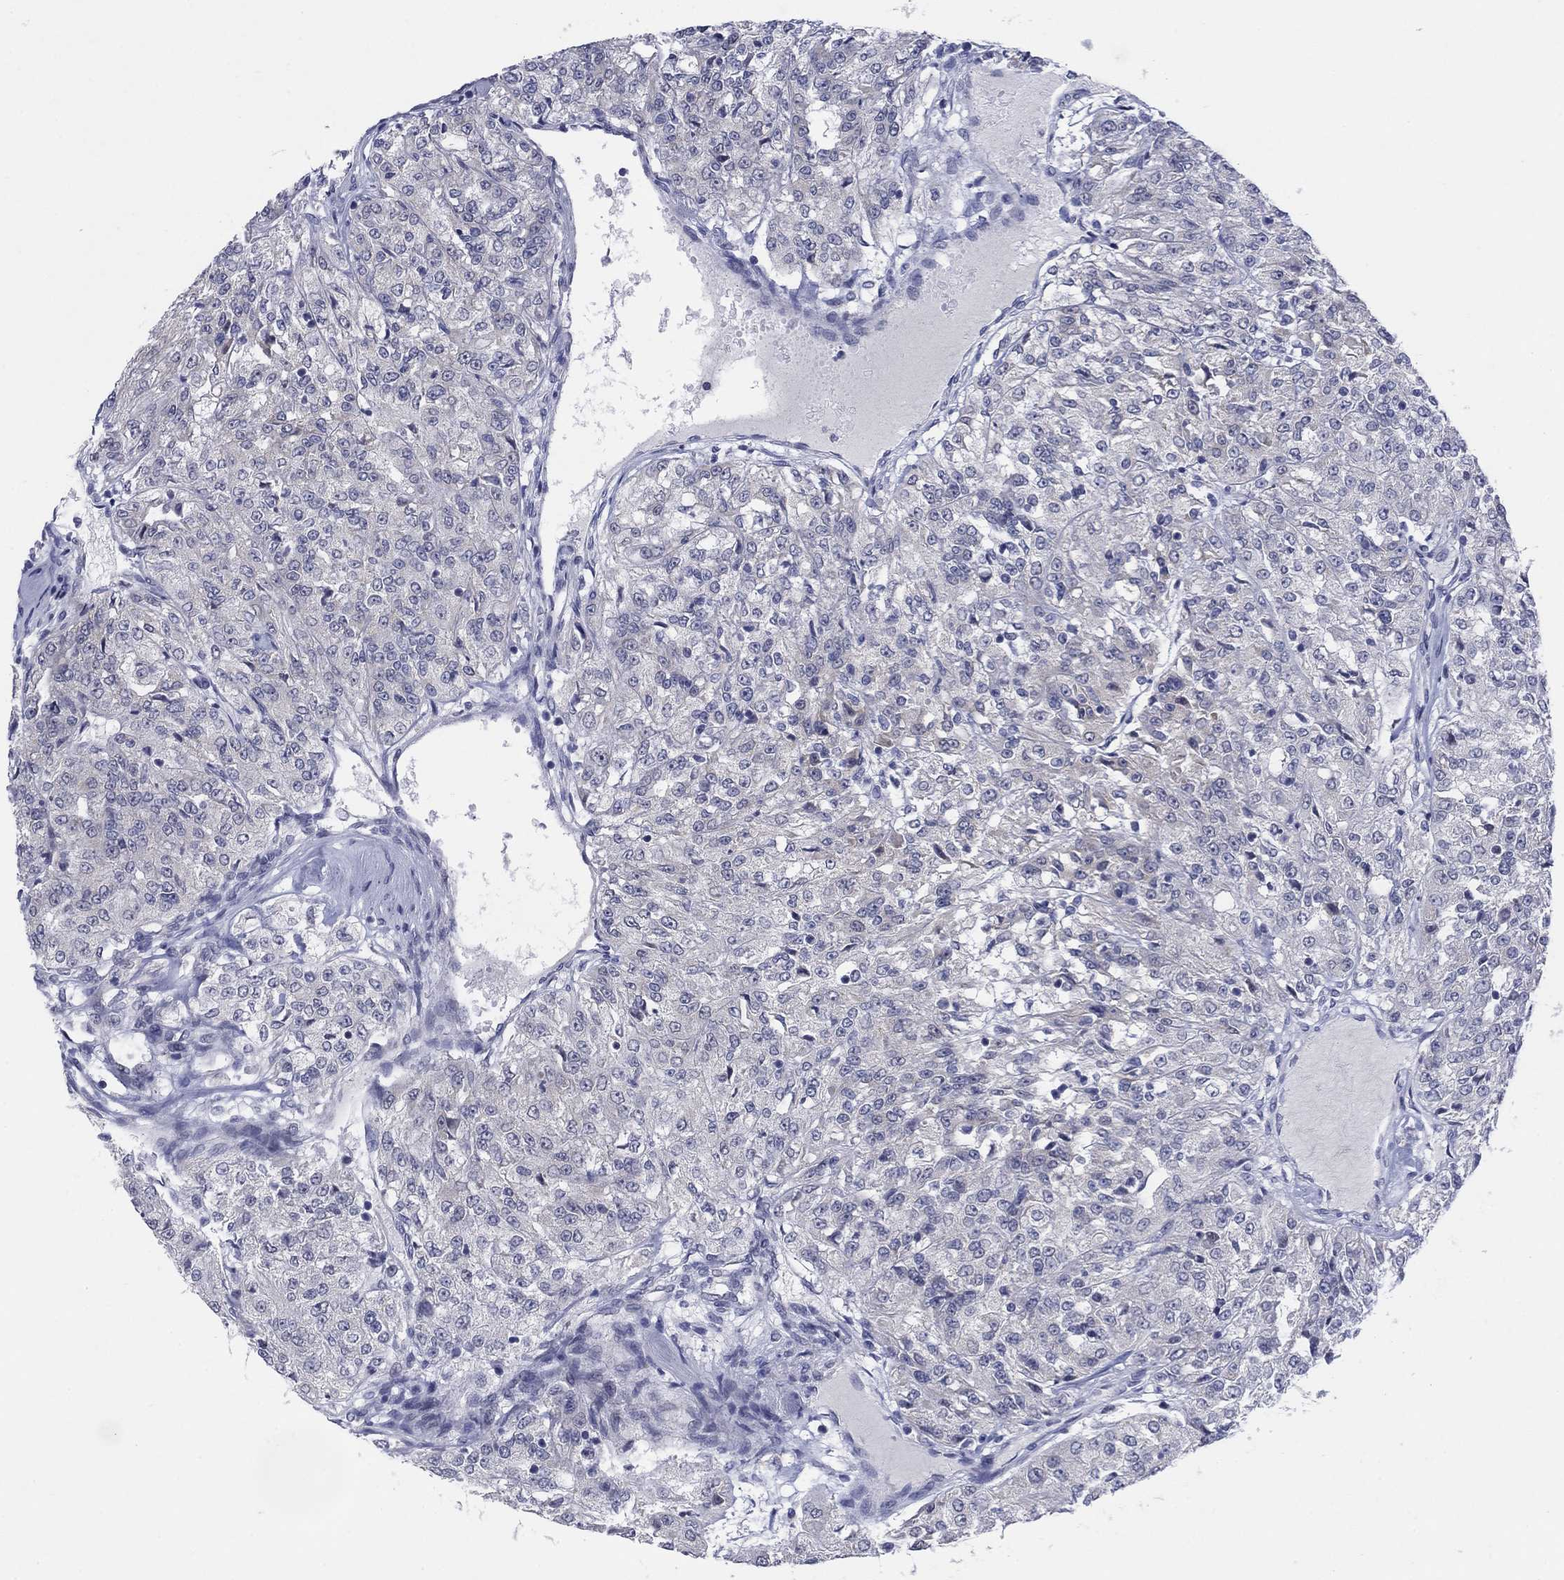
{"staining": {"intensity": "negative", "quantity": "none", "location": "none"}, "tissue": "renal cancer", "cell_type": "Tumor cells", "image_type": "cancer", "snomed": [{"axis": "morphology", "description": "Adenocarcinoma, NOS"}, {"axis": "topography", "description": "Kidney"}], "caption": "A high-resolution image shows IHC staining of renal cancer, which demonstrates no significant staining in tumor cells. The staining is performed using DAB brown chromogen with nuclei counter-stained in using hematoxylin.", "gene": "SDC1", "patient": {"sex": "female", "age": 63}}